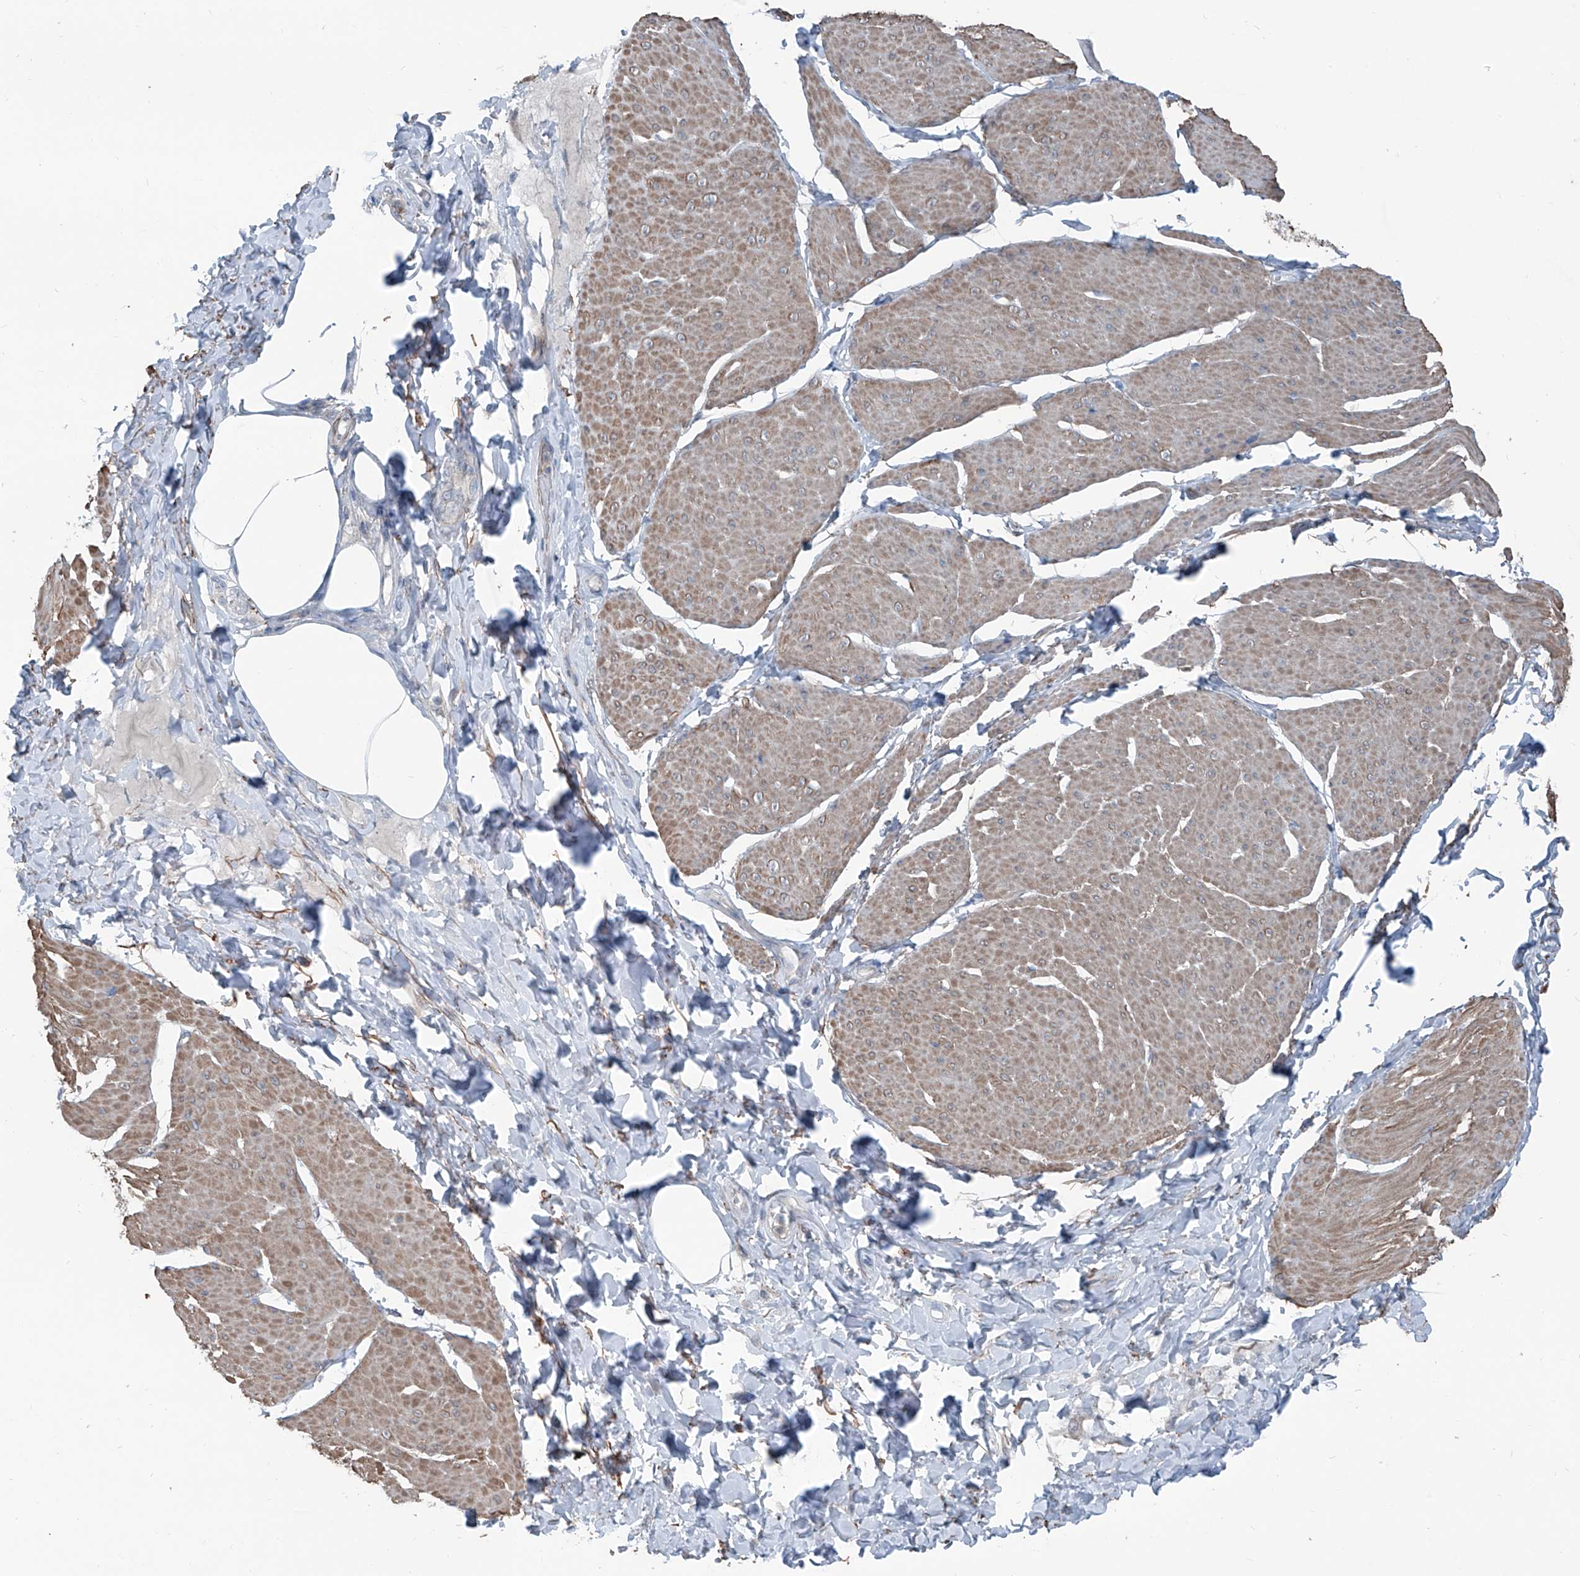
{"staining": {"intensity": "weak", "quantity": ">75%", "location": "cytoplasmic/membranous"}, "tissue": "smooth muscle", "cell_type": "Smooth muscle cells", "image_type": "normal", "snomed": [{"axis": "morphology", "description": "Urothelial carcinoma, High grade"}, {"axis": "topography", "description": "Urinary bladder"}], "caption": "Smooth muscle stained with immunohistochemistry (IHC) shows weak cytoplasmic/membranous staining in about >75% of smooth muscle cells.", "gene": "HSPB11", "patient": {"sex": "male", "age": 46}}